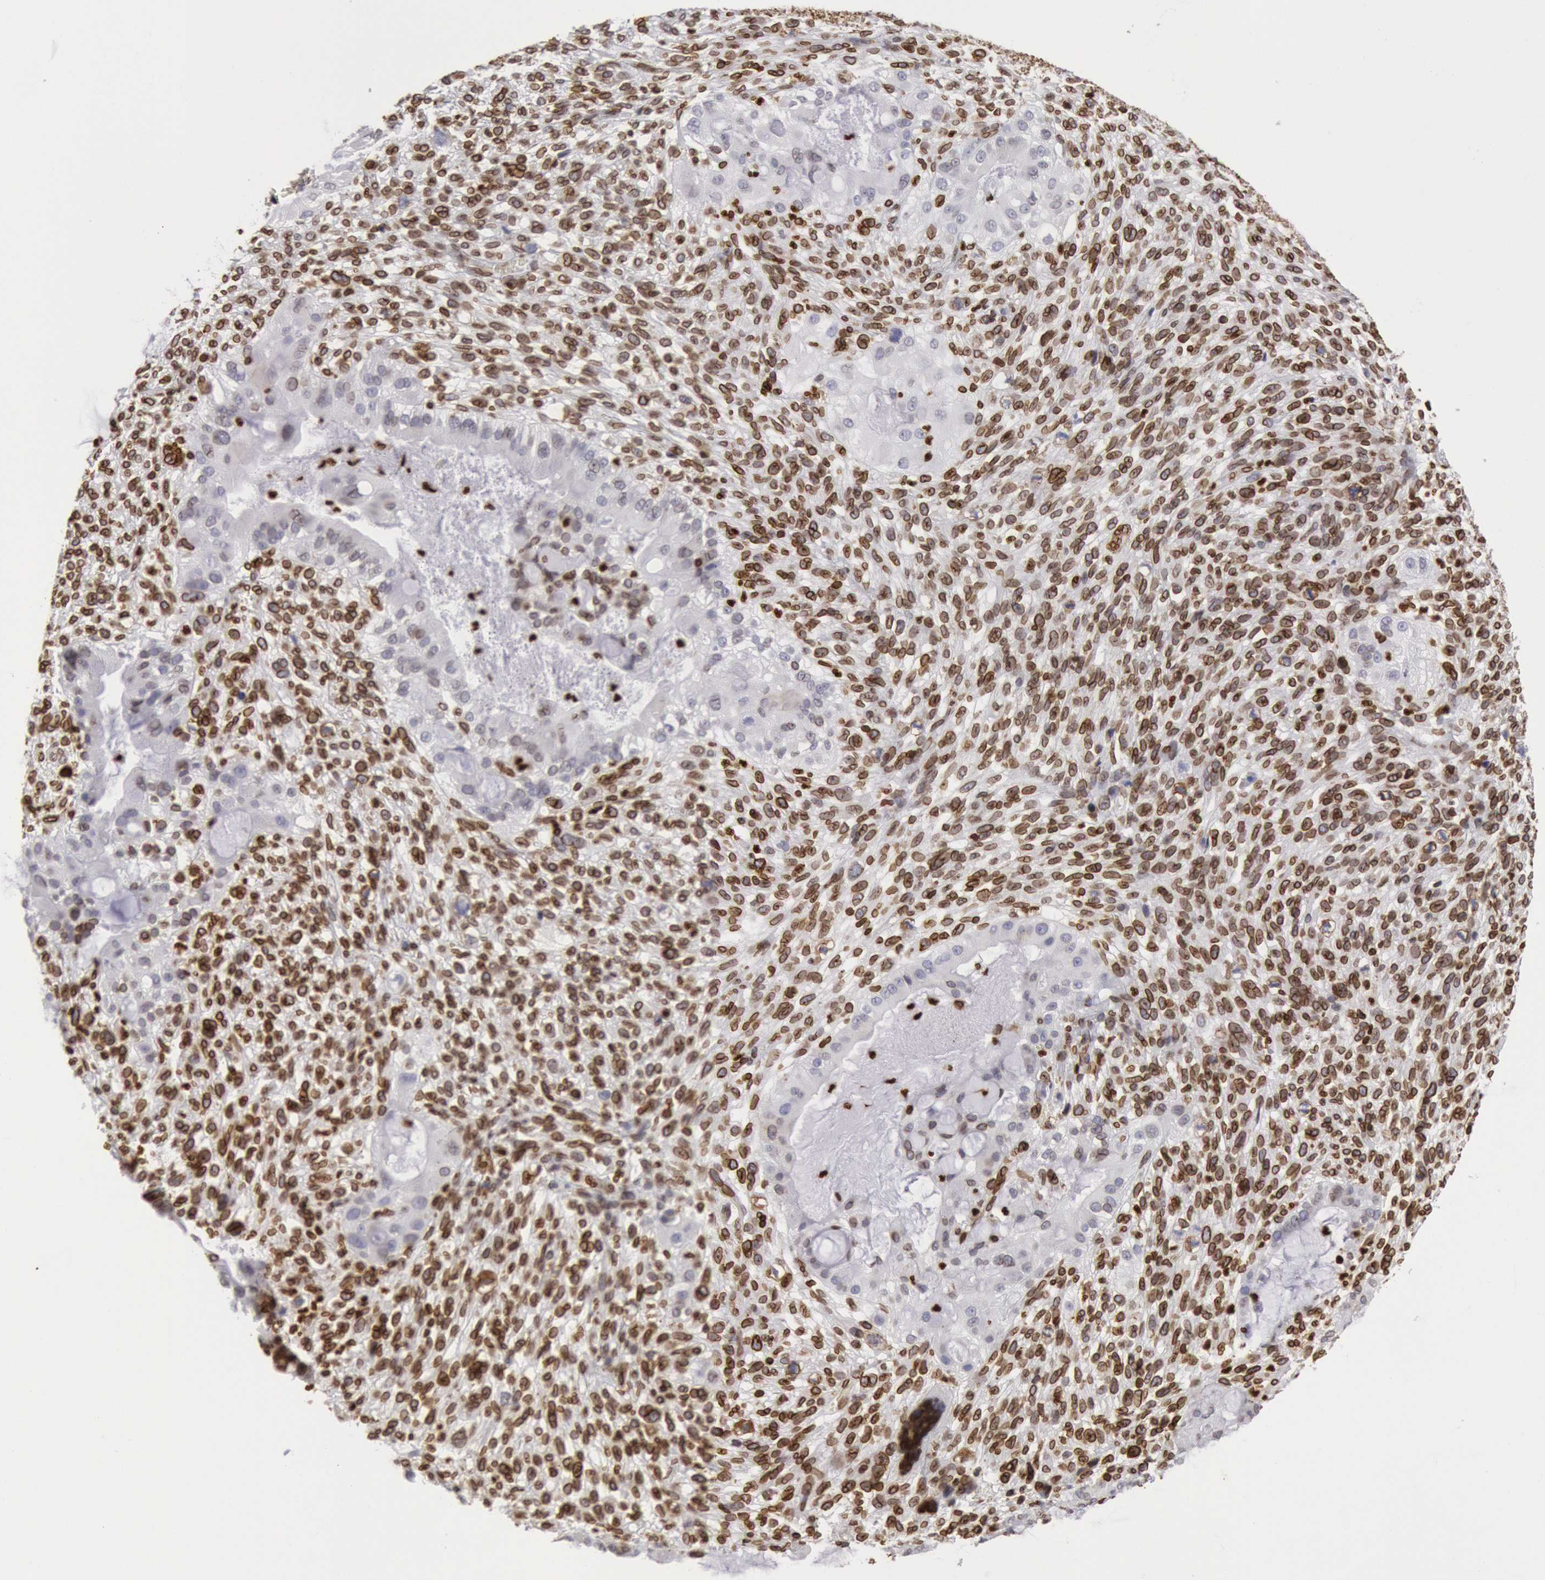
{"staining": {"intensity": "strong", "quantity": ">75%", "location": "nuclear"}, "tissue": "cervical cancer", "cell_type": "Tumor cells", "image_type": "cancer", "snomed": [{"axis": "morphology", "description": "Adenocarcinoma, NOS"}, {"axis": "topography", "description": "Cervix"}], "caption": "Immunohistochemistry image of human cervical adenocarcinoma stained for a protein (brown), which shows high levels of strong nuclear staining in about >75% of tumor cells.", "gene": "SUN2", "patient": {"sex": "female", "age": 41}}